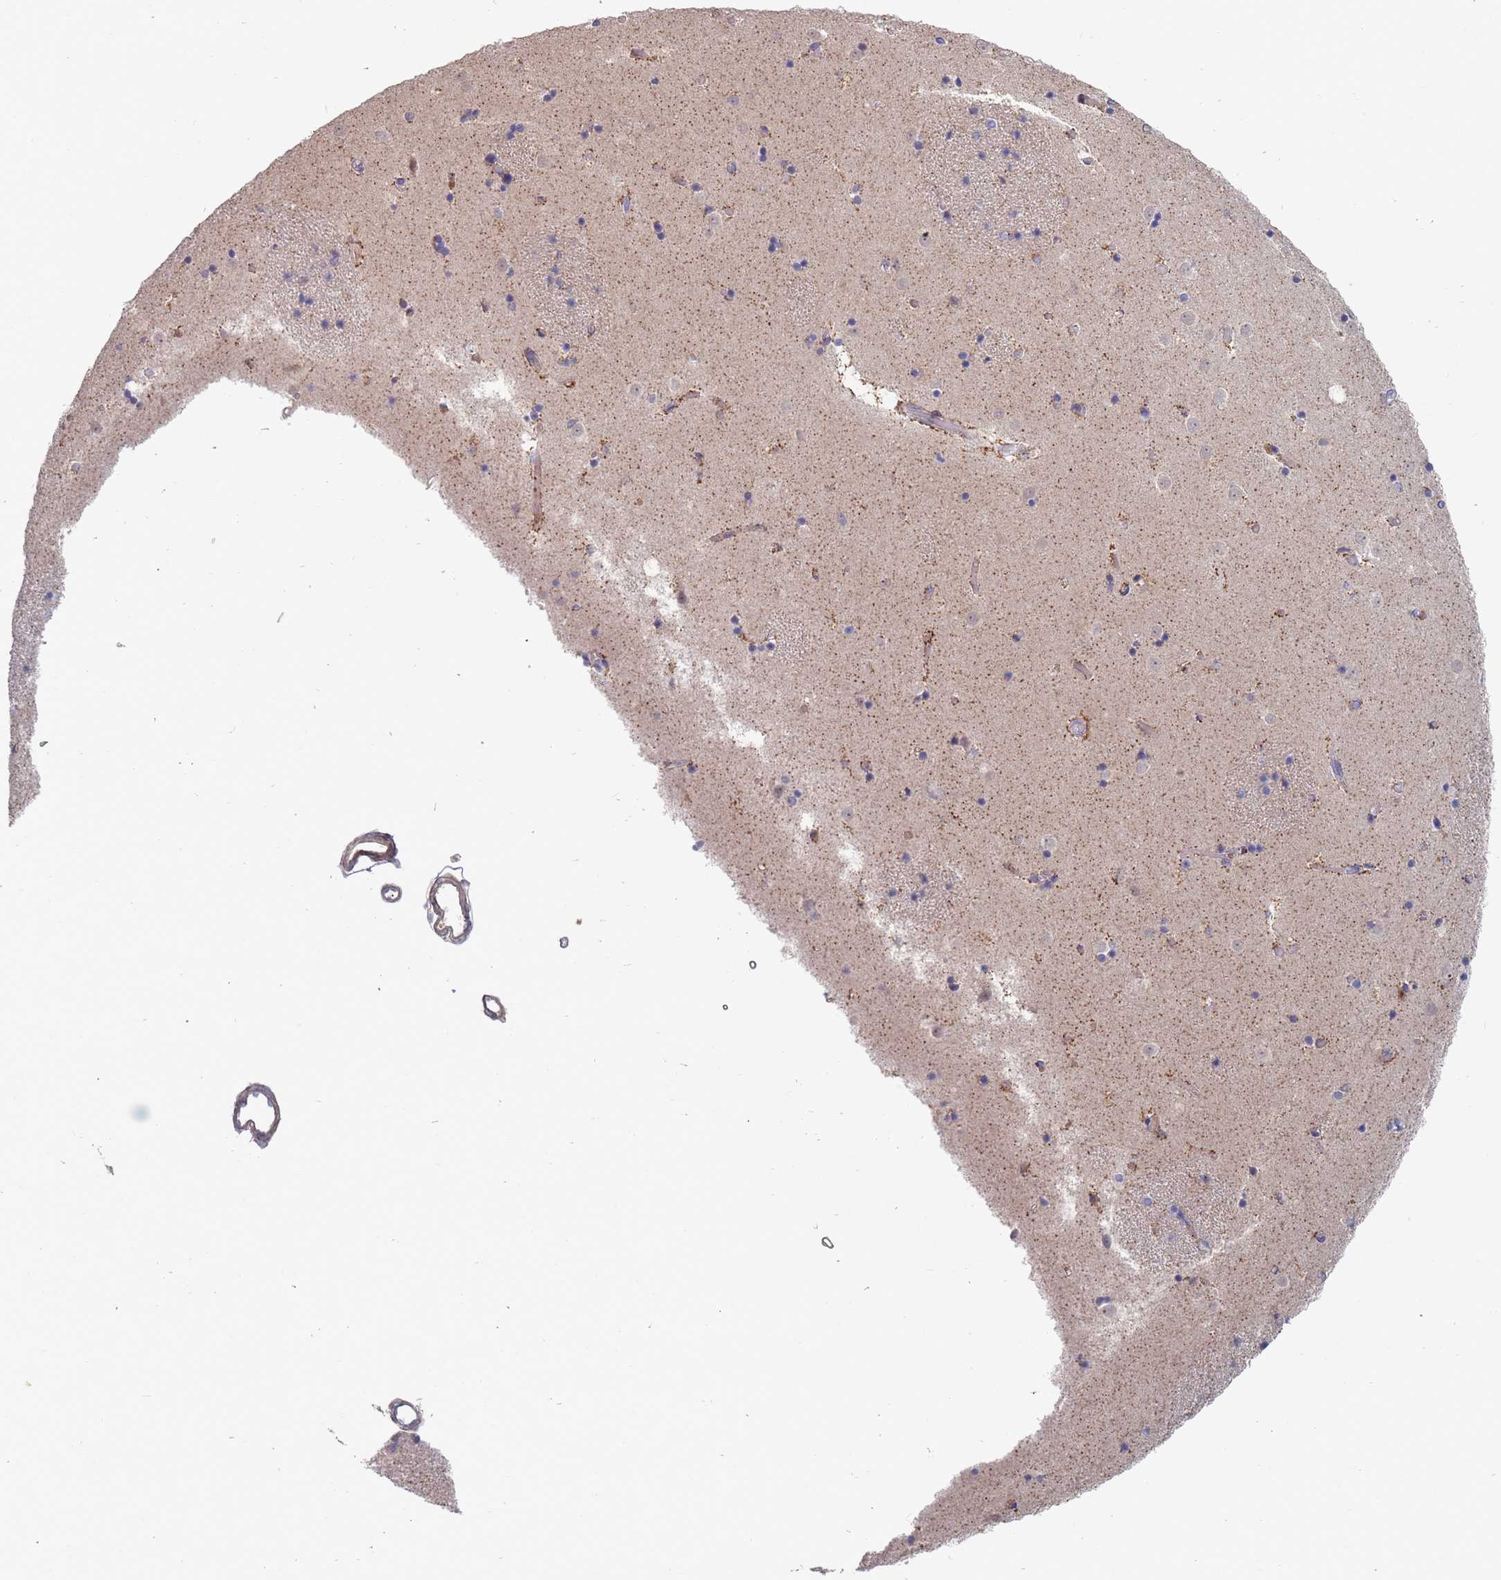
{"staining": {"intensity": "weak", "quantity": "<25%", "location": "cytoplasmic/membranous"}, "tissue": "caudate", "cell_type": "Glial cells", "image_type": "normal", "snomed": [{"axis": "morphology", "description": "Normal tissue, NOS"}, {"axis": "topography", "description": "Lateral ventricle wall"}], "caption": "High magnification brightfield microscopy of benign caudate stained with DAB (3,3'-diaminobenzidine) (brown) and counterstained with hematoxylin (blue): glial cells show no significant positivity.", "gene": "NUB1", "patient": {"sex": "female", "age": 52}}